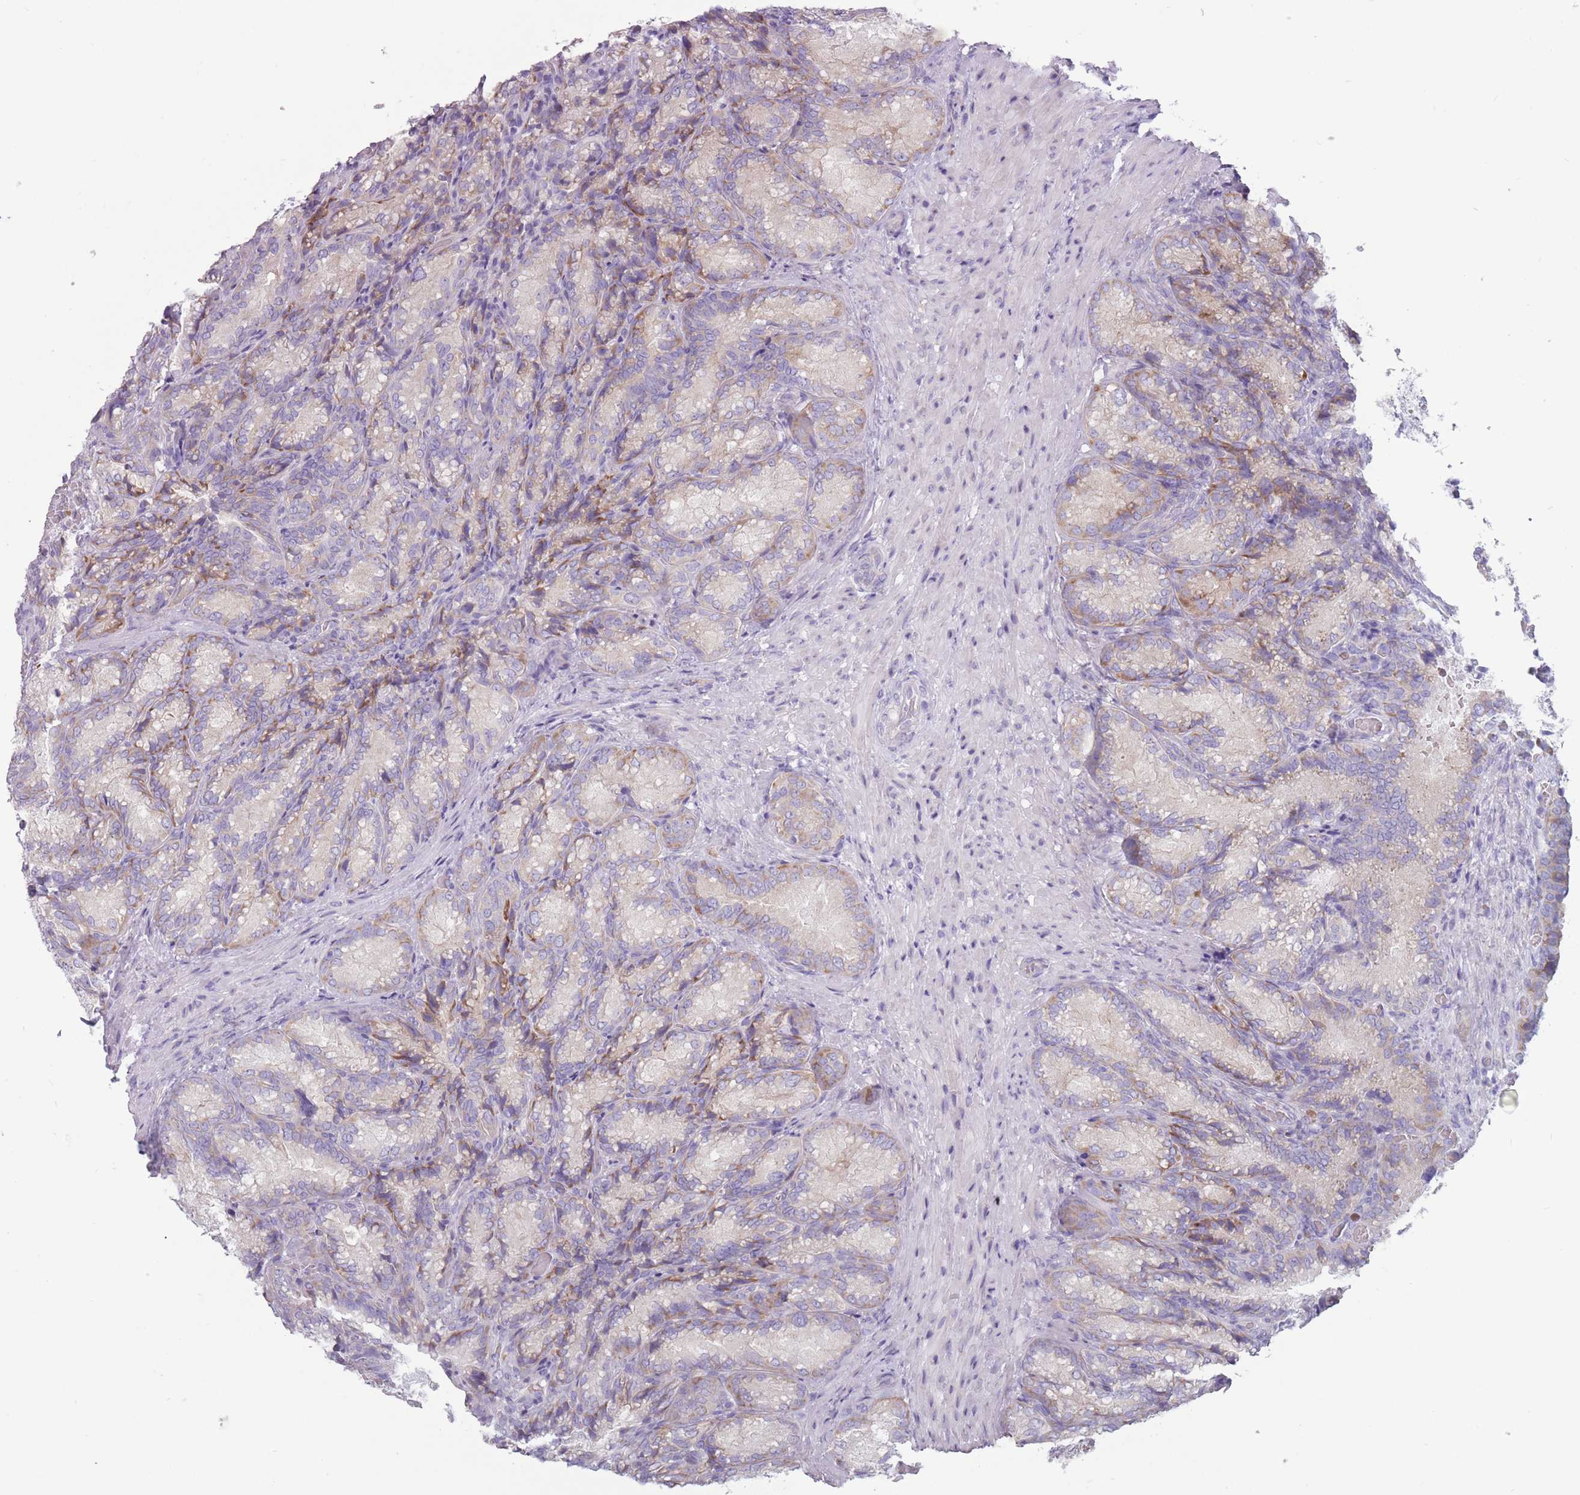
{"staining": {"intensity": "moderate", "quantity": "<25%", "location": "cytoplasmic/membranous"}, "tissue": "seminal vesicle", "cell_type": "Glandular cells", "image_type": "normal", "snomed": [{"axis": "morphology", "description": "Normal tissue, NOS"}, {"axis": "topography", "description": "Seminal veicle"}], "caption": "High-magnification brightfield microscopy of normal seminal vesicle stained with DAB (brown) and counterstained with hematoxylin (blue). glandular cells exhibit moderate cytoplasmic/membranous staining is identified in about<25% of cells.", "gene": "RPL18", "patient": {"sex": "male", "age": 58}}